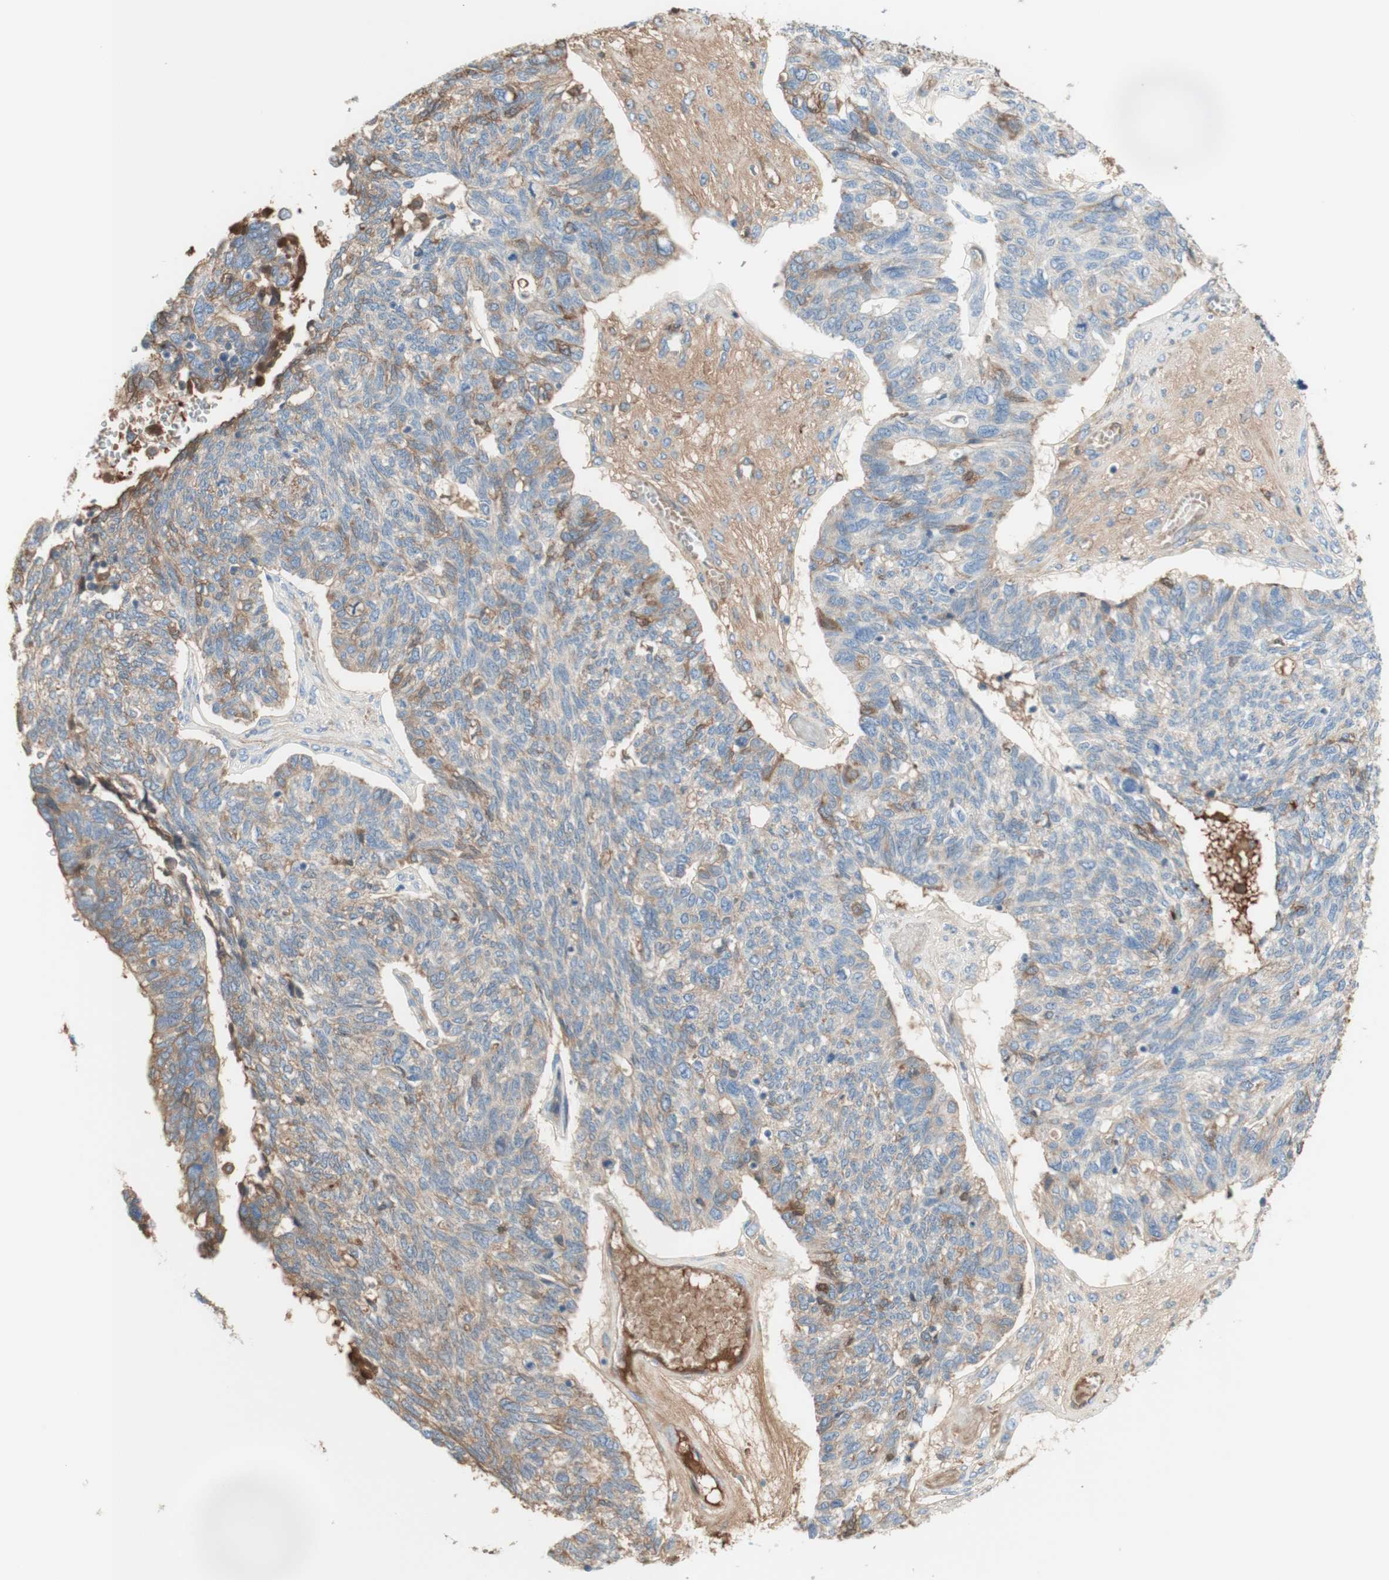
{"staining": {"intensity": "moderate", "quantity": "<25%", "location": "cytoplasmic/membranous"}, "tissue": "ovarian cancer", "cell_type": "Tumor cells", "image_type": "cancer", "snomed": [{"axis": "morphology", "description": "Cystadenocarcinoma, serous, NOS"}, {"axis": "topography", "description": "Ovary"}], "caption": "Brown immunohistochemical staining in human ovarian cancer (serous cystadenocarcinoma) demonstrates moderate cytoplasmic/membranous positivity in approximately <25% of tumor cells.", "gene": "KNG1", "patient": {"sex": "female", "age": 79}}